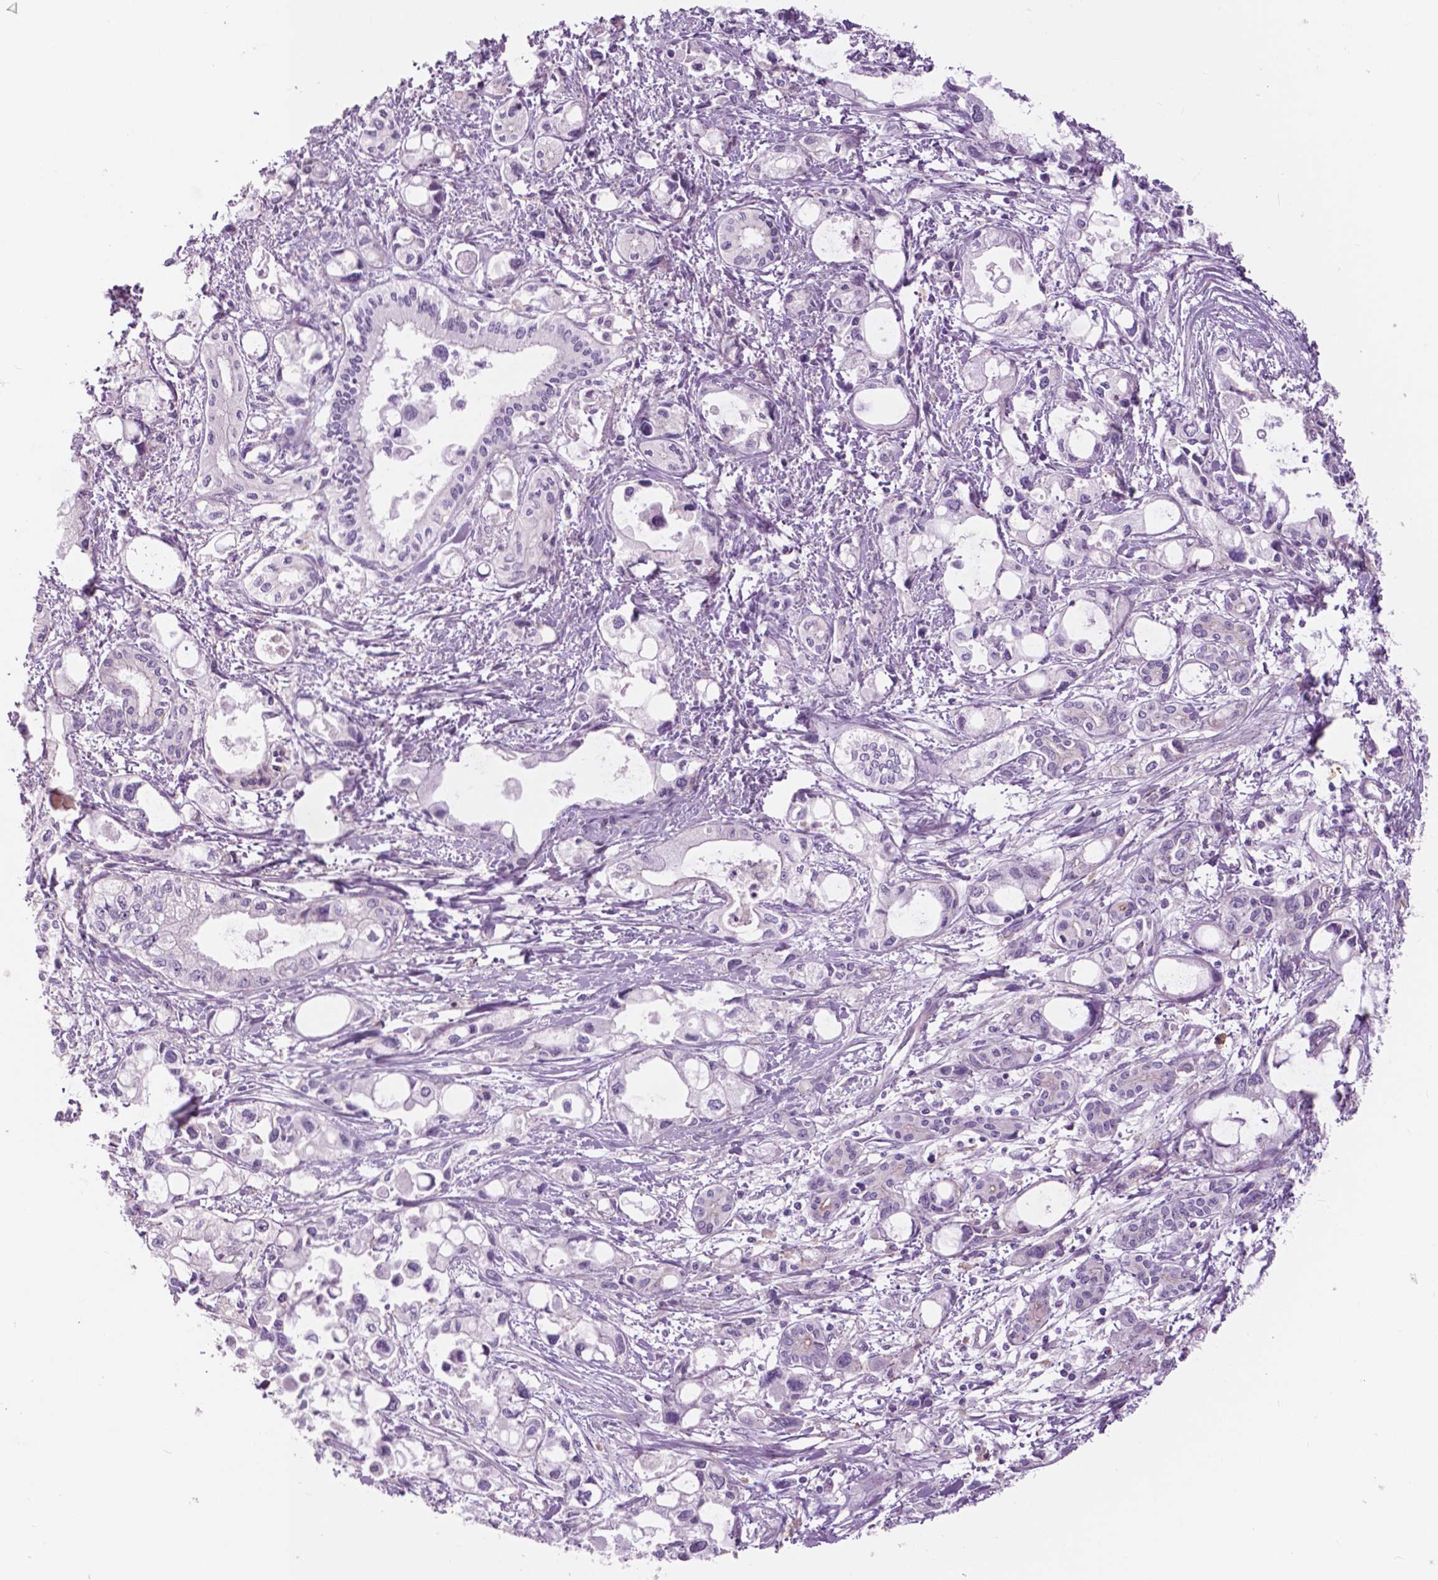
{"staining": {"intensity": "negative", "quantity": "none", "location": "none"}, "tissue": "pancreatic cancer", "cell_type": "Tumor cells", "image_type": "cancer", "snomed": [{"axis": "morphology", "description": "Adenocarcinoma, NOS"}, {"axis": "topography", "description": "Pancreas"}], "caption": "The immunohistochemistry image has no significant expression in tumor cells of pancreatic cancer (adenocarcinoma) tissue.", "gene": "SERPINI1", "patient": {"sex": "female", "age": 61}}